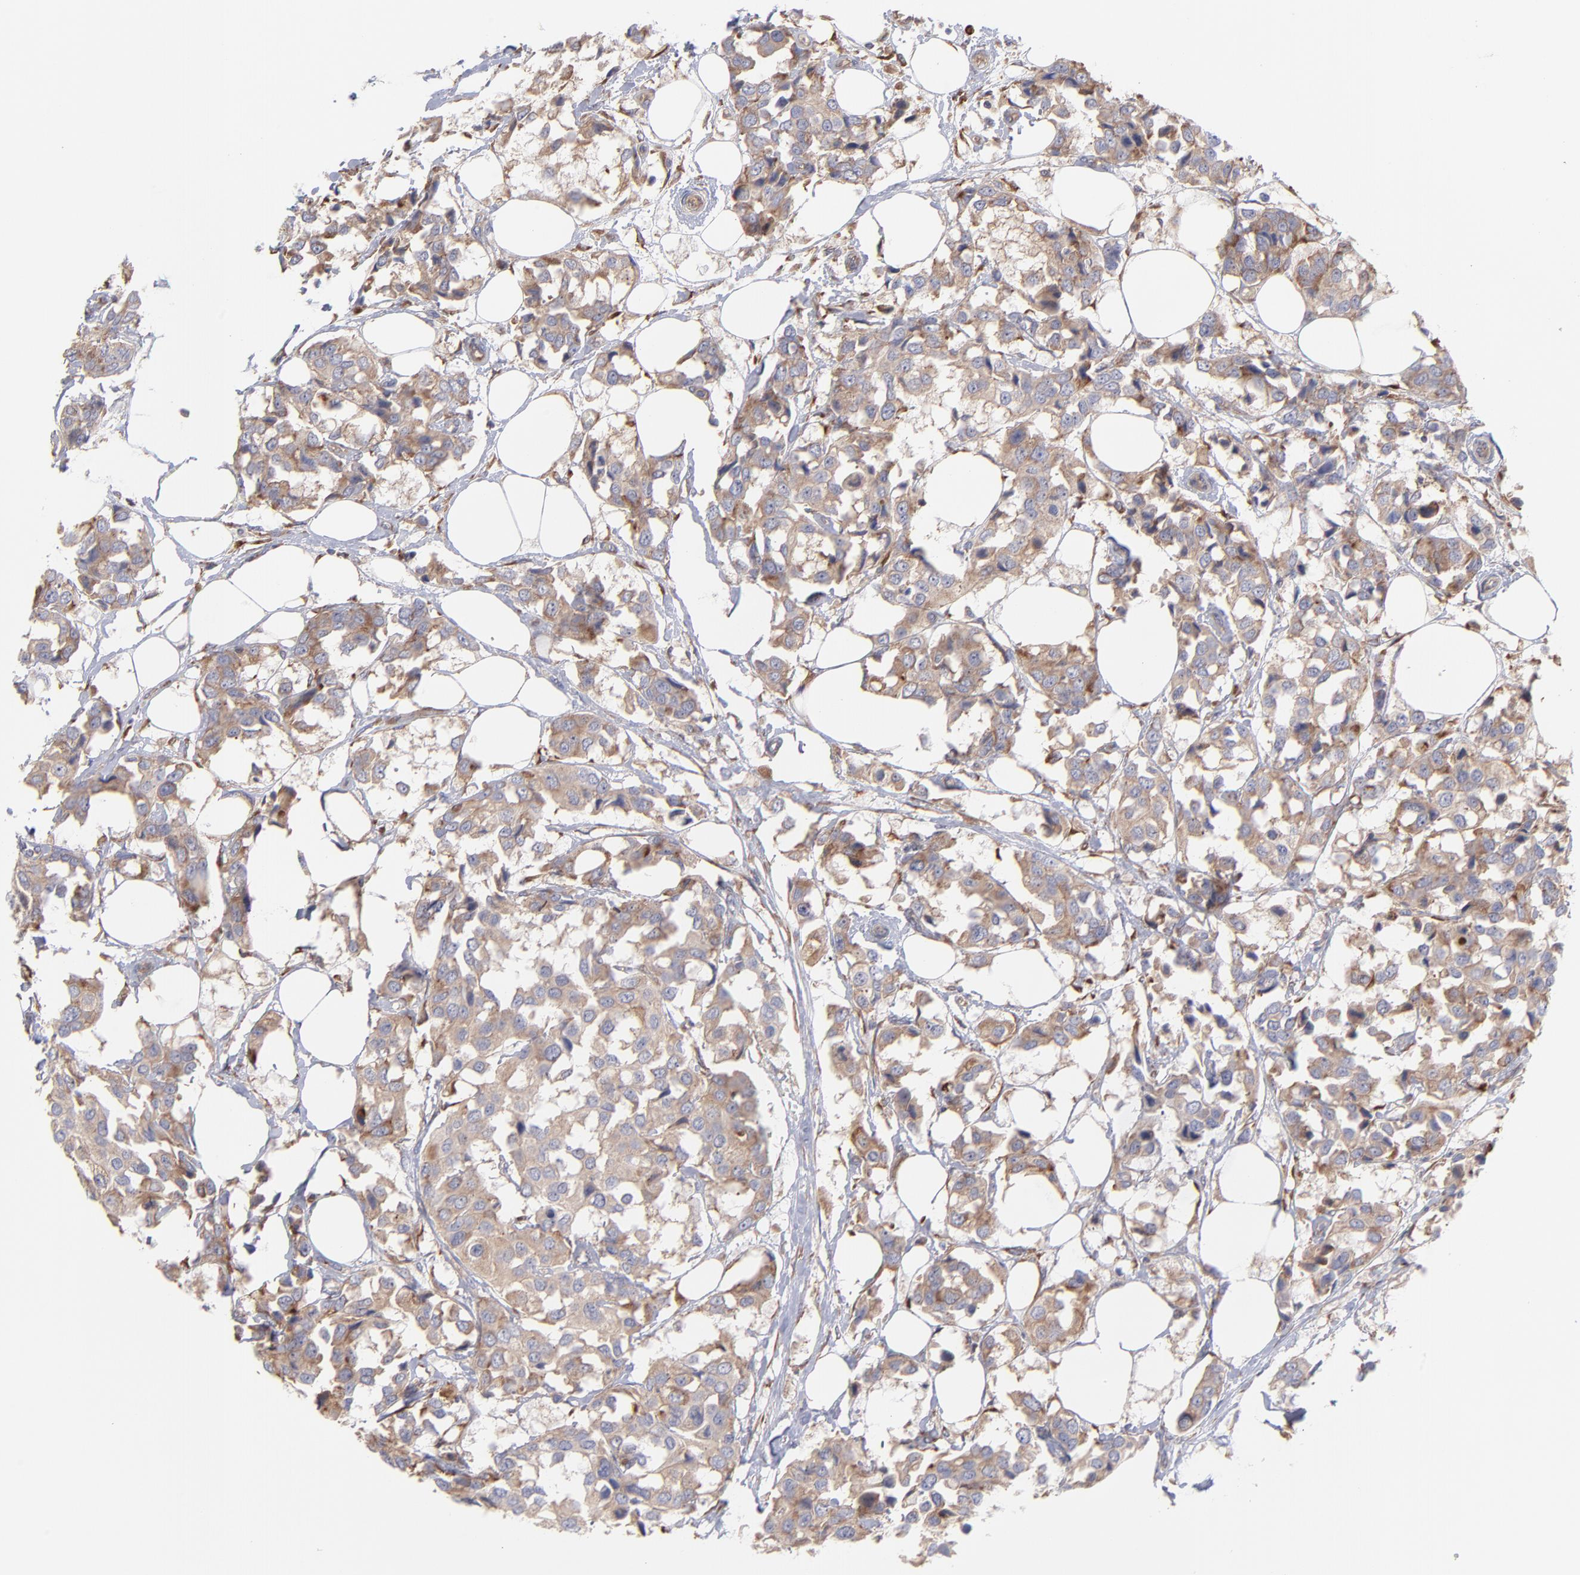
{"staining": {"intensity": "weak", "quantity": "25%-75%", "location": "cytoplasmic/membranous"}, "tissue": "breast cancer", "cell_type": "Tumor cells", "image_type": "cancer", "snomed": [{"axis": "morphology", "description": "Duct carcinoma"}, {"axis": "topography", "description": "Breast"}], "caption": "Immunohistochemistry micrograph of neoplastic tissue: human infiltrating ductal carcinoma (breast) stained using immunohistochemistry (IHC) shows low levels of weak protein expression localized specifically in the cytoplasmic/membranous of tumor cells, appearing as a cytoplasmic/membranous brown color.", "gene": "RPLP0", "patient": {"sex": "female", "age": 80}}